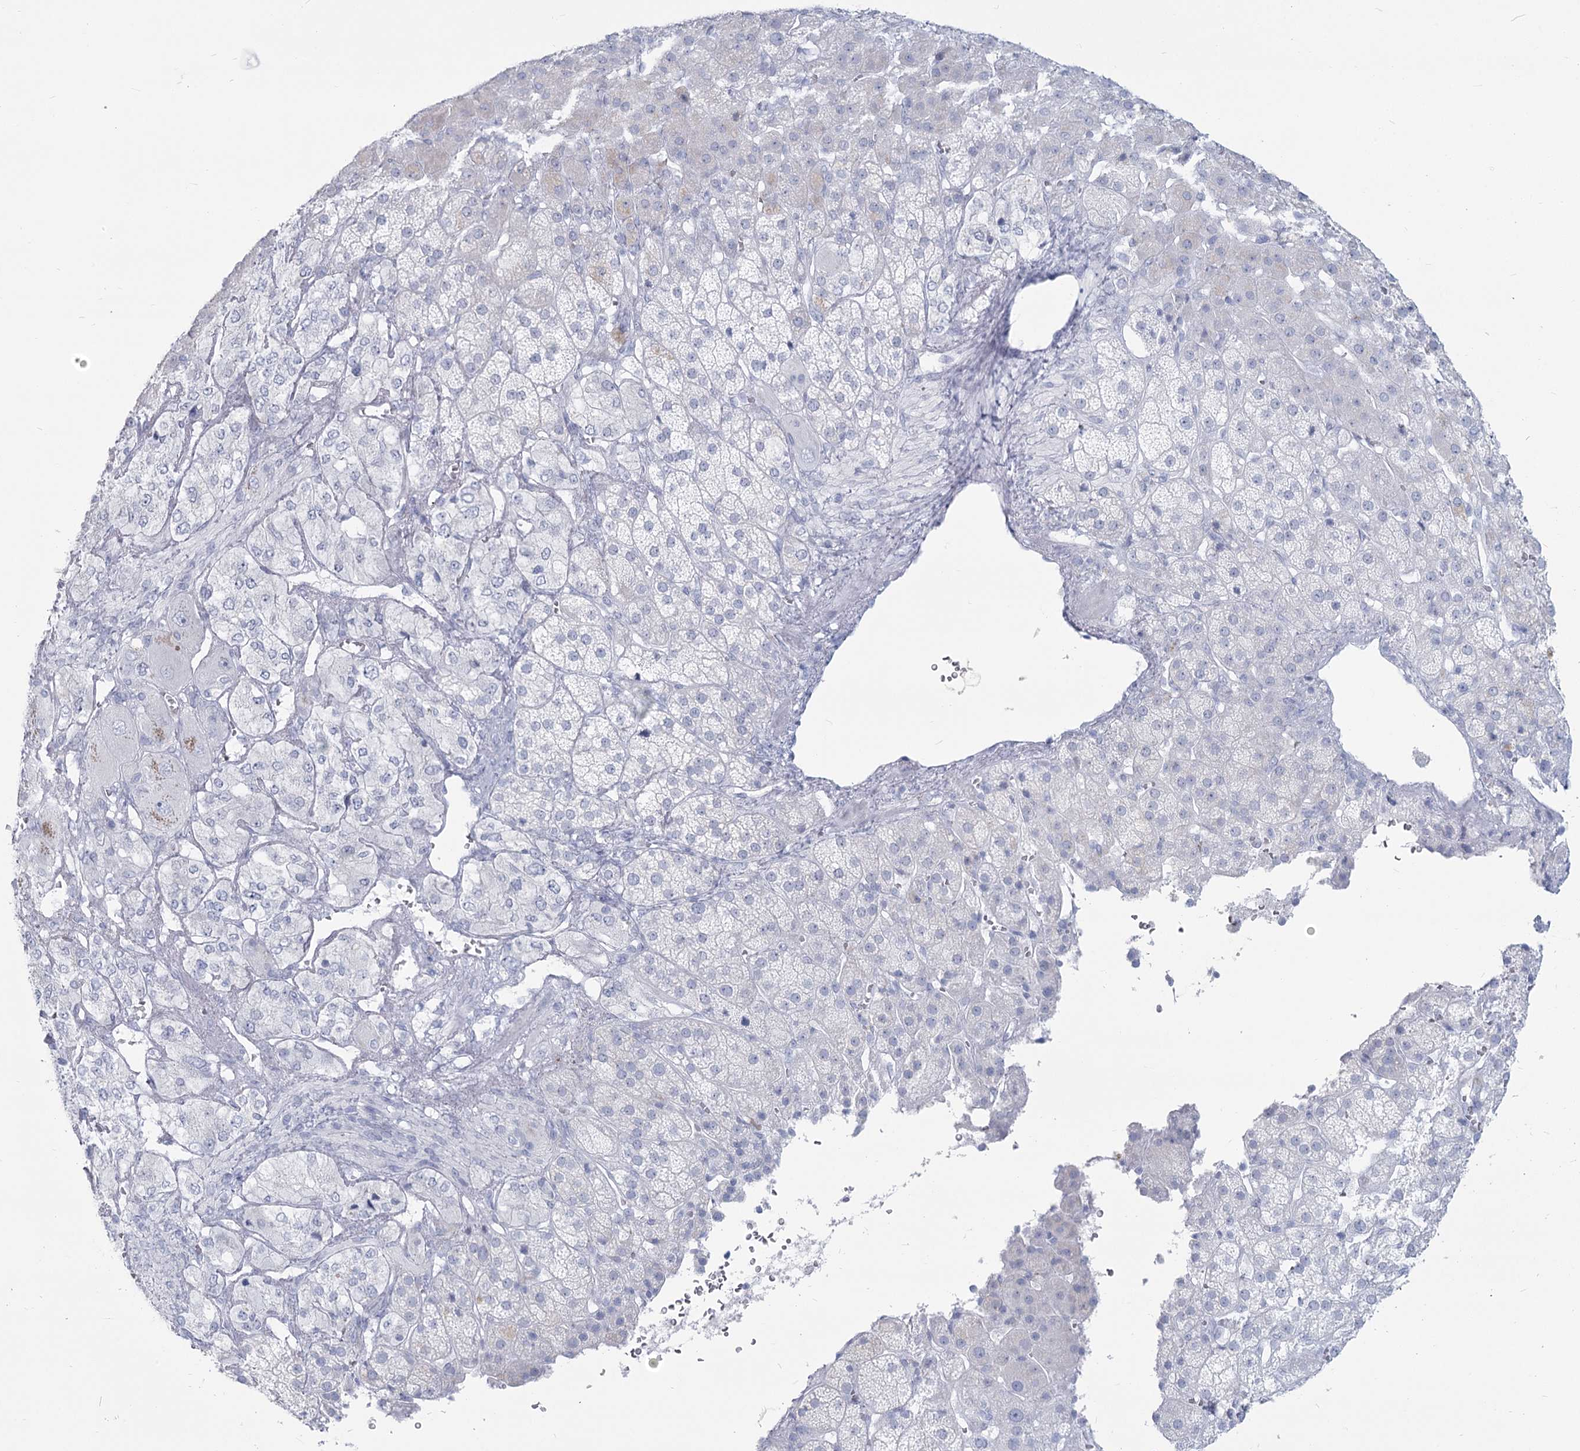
{"staining": {"intensity": "negative", "quantity": "none", "location": "none"}, "tissue": "adrenal gland", "cell_type": "Glandular cells", "image_type": "normal", "snomed": [{"axis": "morphology", "description": "Normal tissue, NOS"}, {"axis": "topography", "description": "Adrenal gland"}], "caption": "Immunohistochemistry histopathology image of unremarkable adrenal gland: human adrenal gland stained with DAB (3,3'-diaminobenzidine) displays no significant protein expression in glandular cells. (Stains: DAB immunohistochemistry with hematoxylin counter stain, Microscopy: brightfield microscopy at high magnification).", "gene": "SLC6A19", "patient": {"sex": "female", "age": 57}}